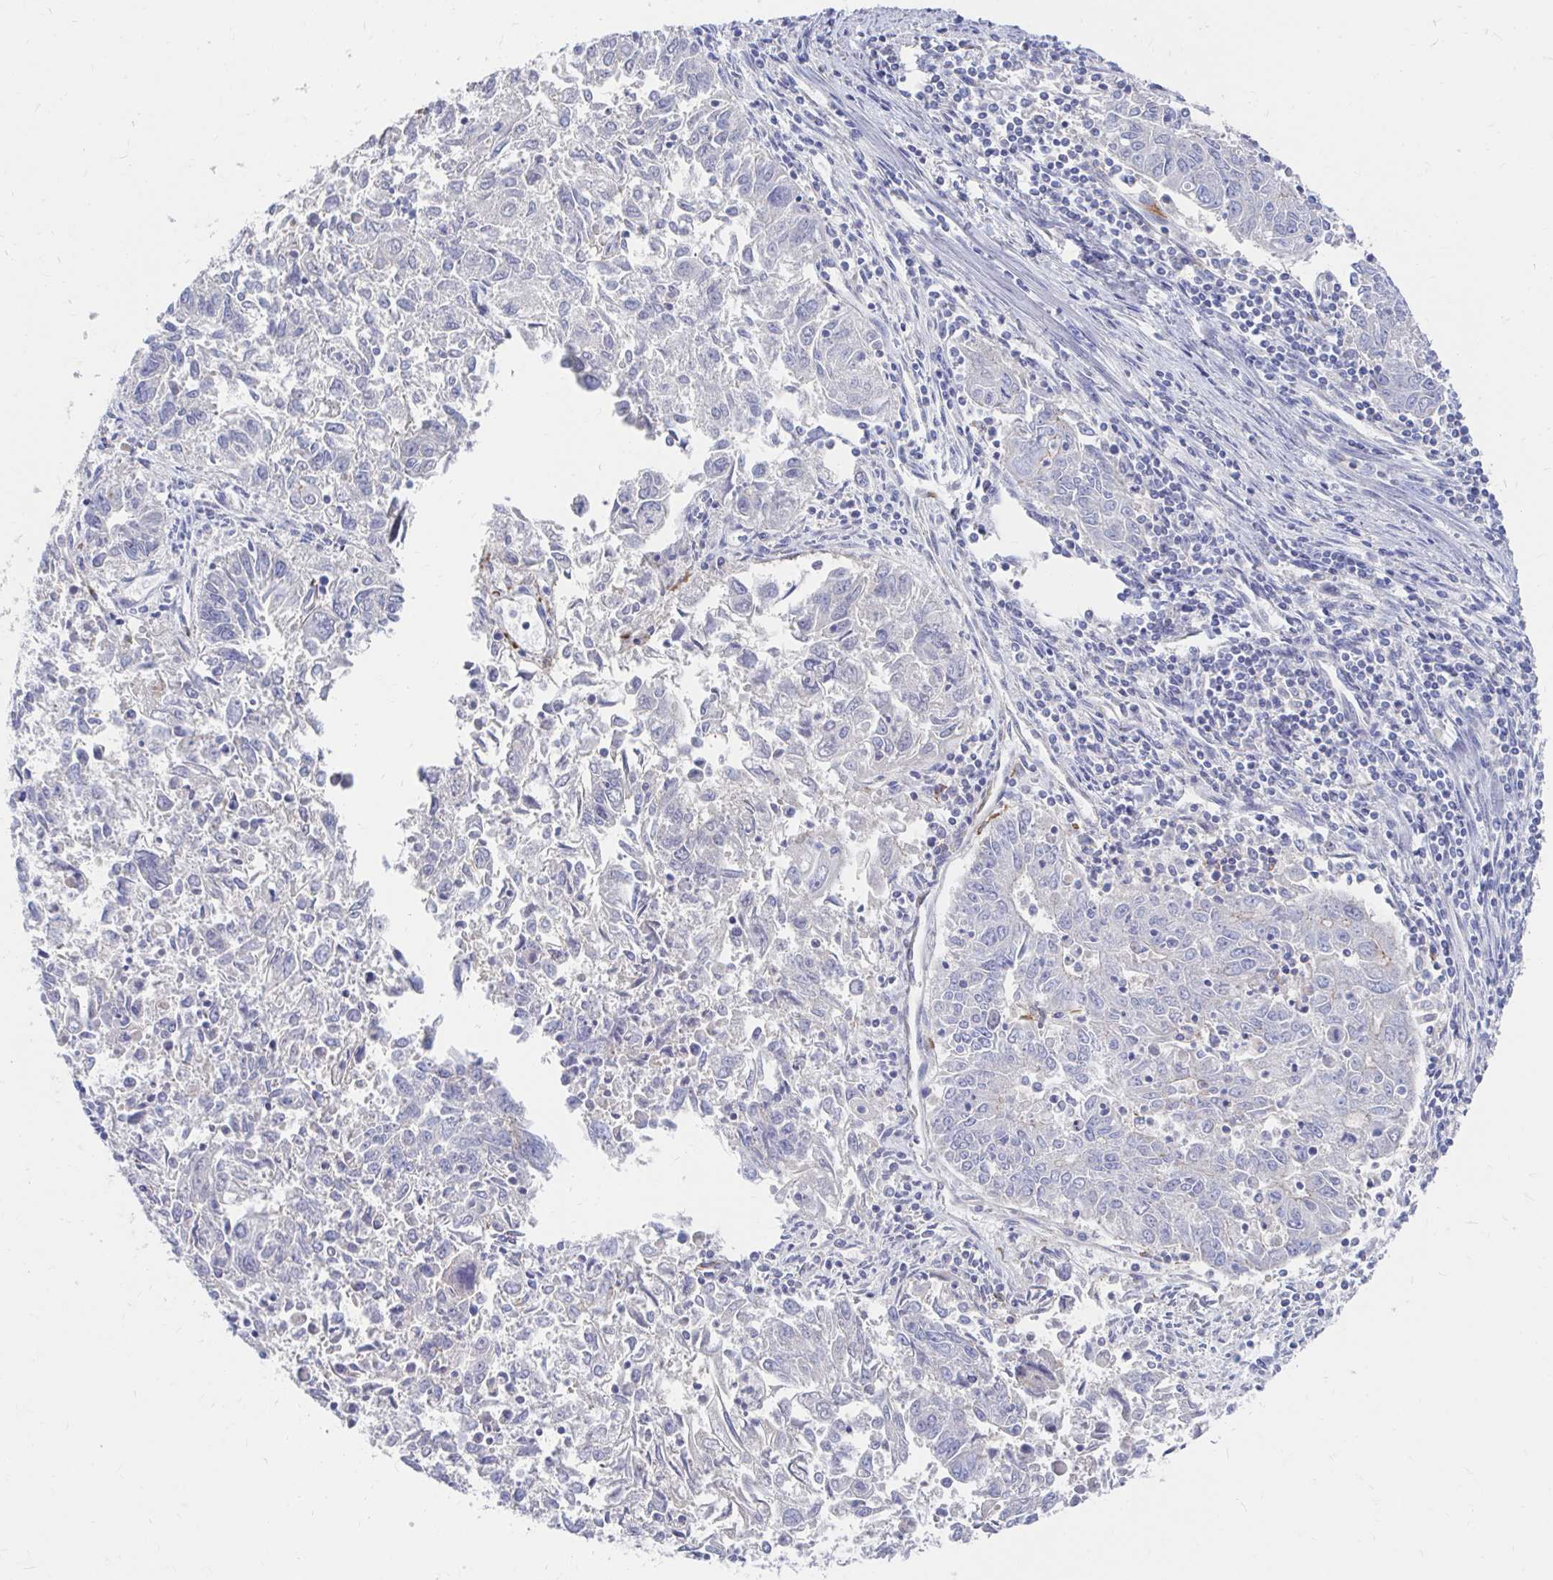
{"staining": {"intensity": "negative", "quantity": "none", "location": "none"}, "tissue": "endometrial cancer", "cell_type": "Tumor cells", "image_type": "cancer", "snomed": [{"axis": "morphology", "description": "Adenocarcinoma, NOS"}, {"axis": "topography", "description": "Endometrium"}], "caption": "Endometrial cancer (adenocarcinoma) stained for a protein using IHC reveals no expression tumor cells.", "gene": "LAMC3", "patient": {"sex": "female", "age": 42}}